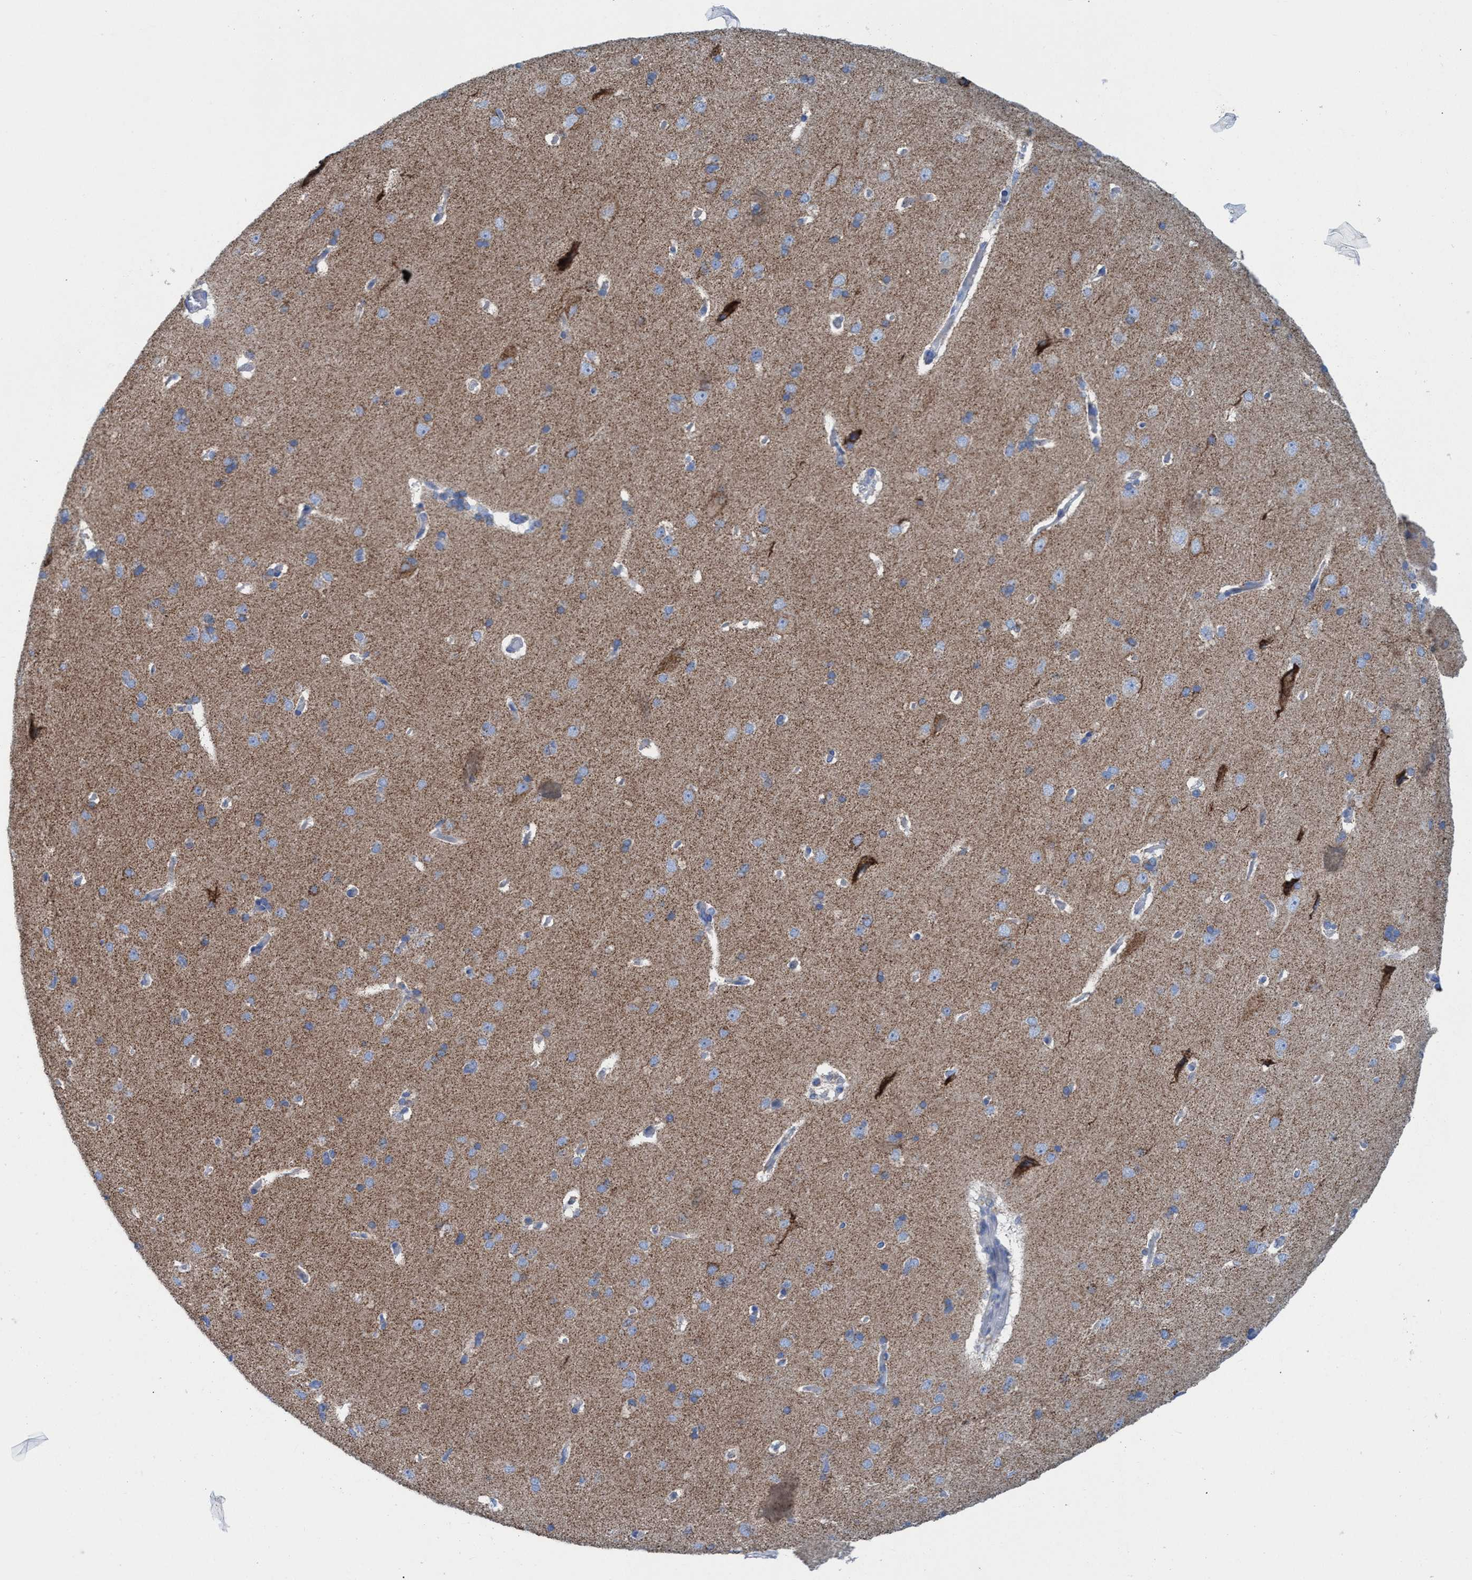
{"staining": {"intensity": "negative", "quantity": "none", "location": "none"}, "tissue": "cerebral cortex", "cell_type": "Endothelial cells", "image_type": "normal", "snomed": [{"axis": "morphology", "description": "Normal tissue, NOS"}, {"axis": "topography", "description": "Cerebral cortex"}], "caption": "Immunohistochemical staining of normal human cerebral cortex exhibits no significant staining in endothelial cells.", "gene": "GGA3", "patient": {"sex": "male", "age": 62}}